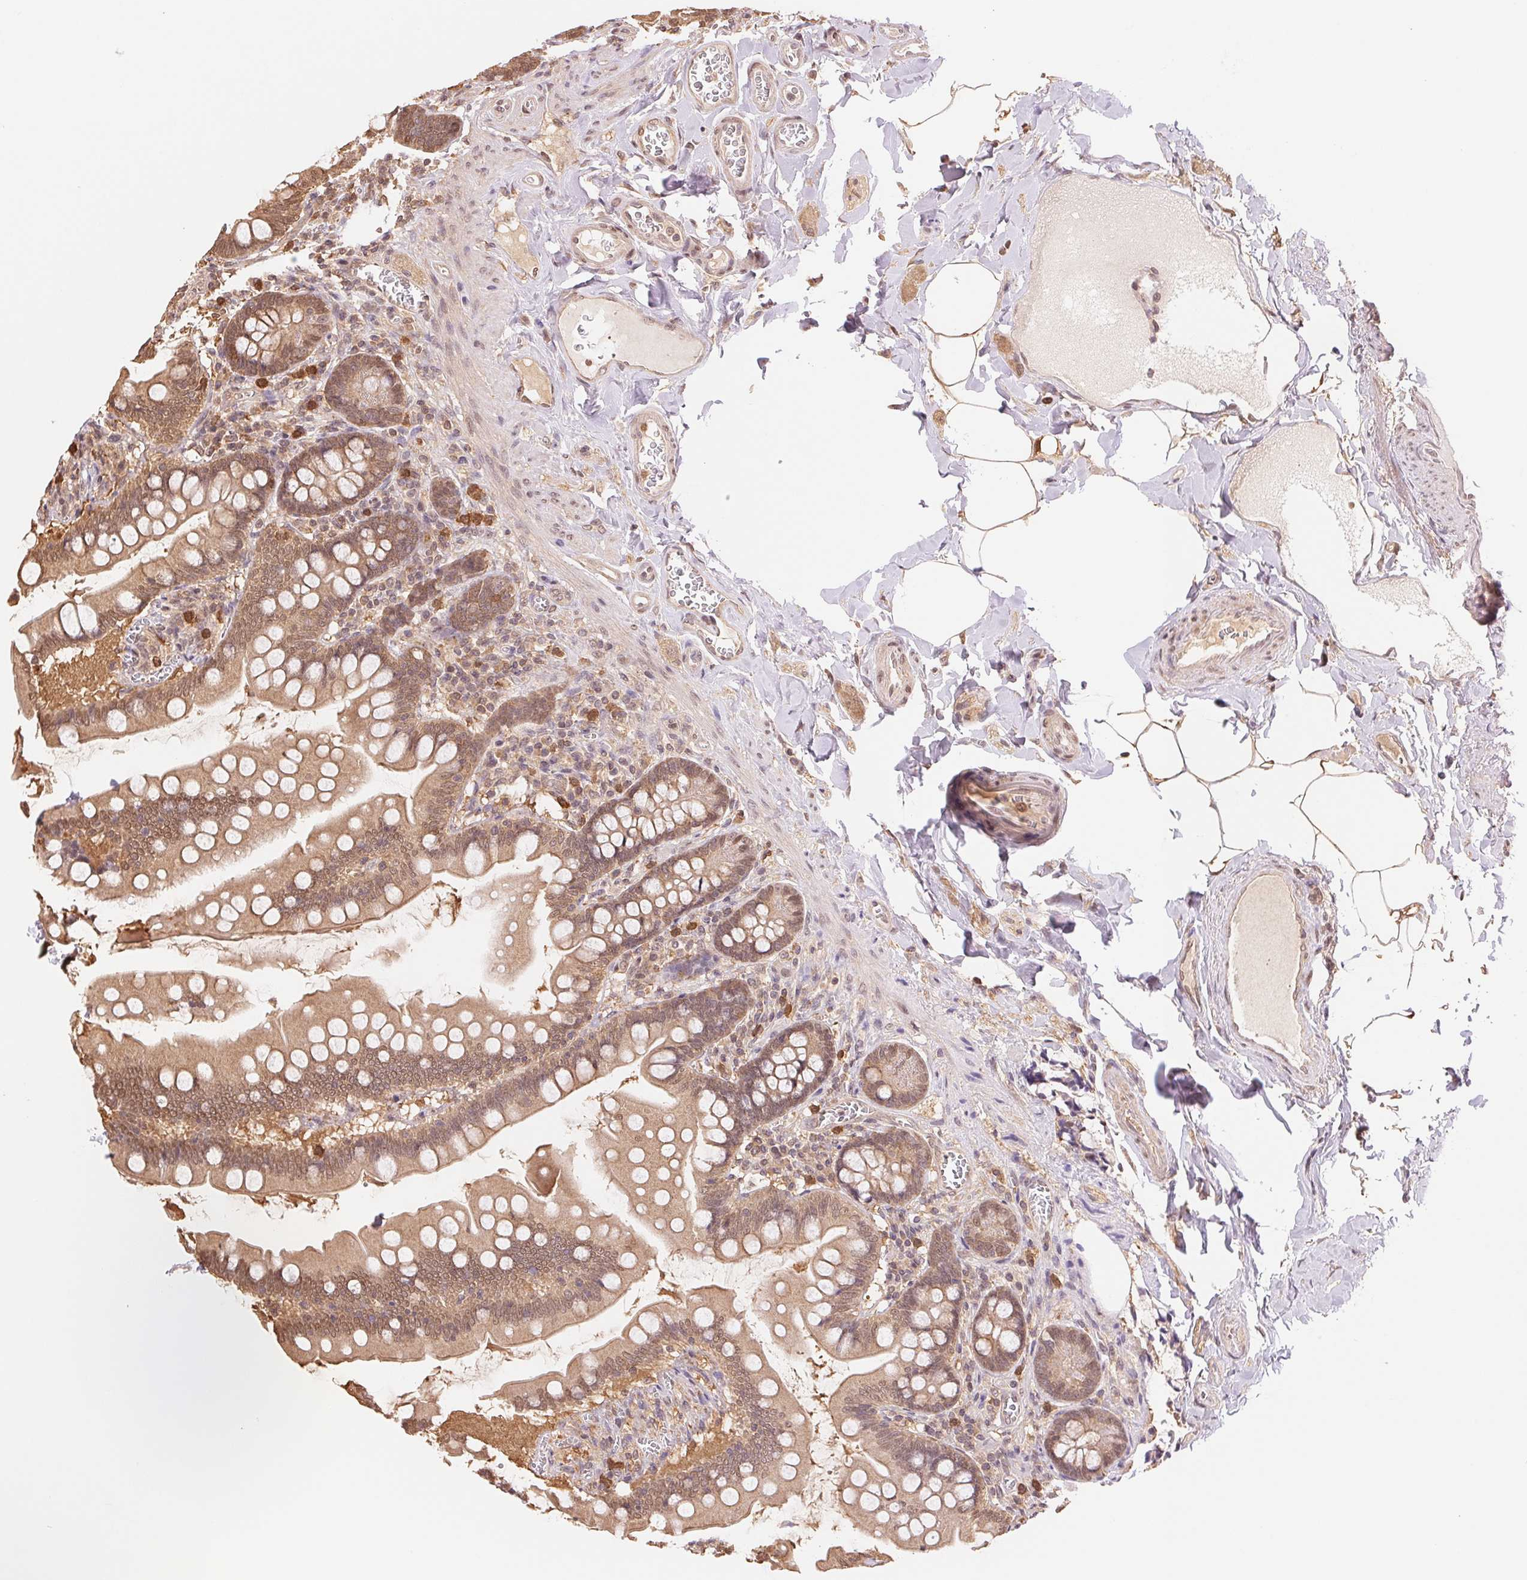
{"staining": {"intensity": "moderate", "quantity": ">75%", "location": "cytoplasmic/membranous"}, "tissue": "small intestine", "cell_type": "Glandular cells", "image_type": "normal", "snomed": [{"axis": "morphology", "description": "Normal tissue, NOS"}, {"axis": "topography", "description": "Small intestine"}], "caption": "Immunohistochemical staining of benign small intestine displays medium levels of moderate cytoplasmic/membranous expression in approximately >75% of glandular cells. The protein is shown in brown color, while the nuclei are stained blue.", "gene": "CDC123", "patient": {"sex": "female", "age": 56}}